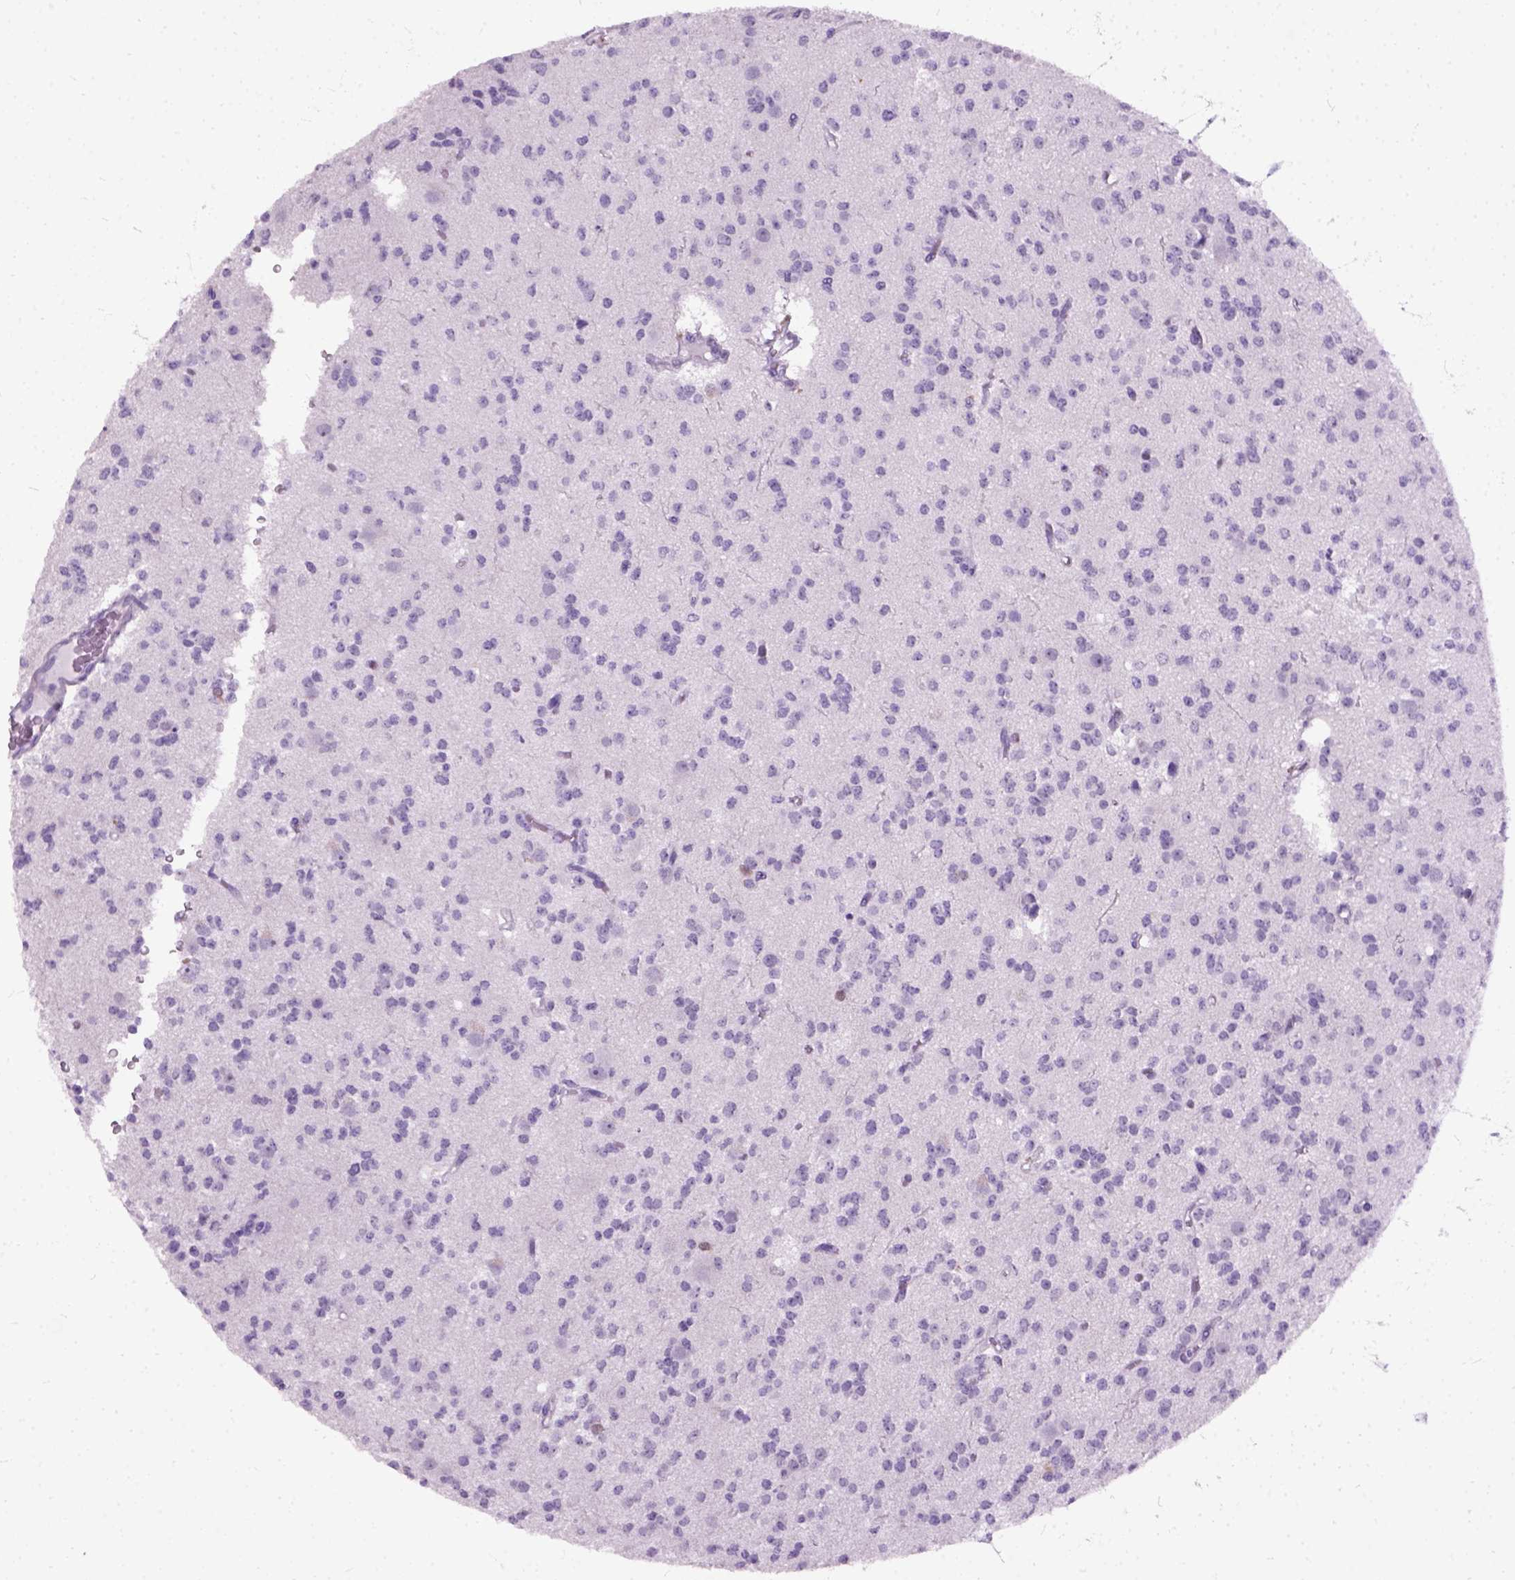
{"staining": {"intensity": "negative", "quantity": "none", "location": "none"}, "tissue": "glioma", "cell_type": "Tumor cells", "image_type": "cancer", "snomed": [{"axis": "morphology", "description": "Glioma, malignant, Low grade"}, {"axis": "topography", "description": "Brain"}], "caption": "Immunohistochemical staining of human glioma shows no significant expression in tumor cells. Brightfield microscopy of immunohistochemistry stained with DAB (brown) and hematoxylin (blue), captured at high magnification.", "gene": "AXDND1", "patient": {"sex": "male", "age": 27}}